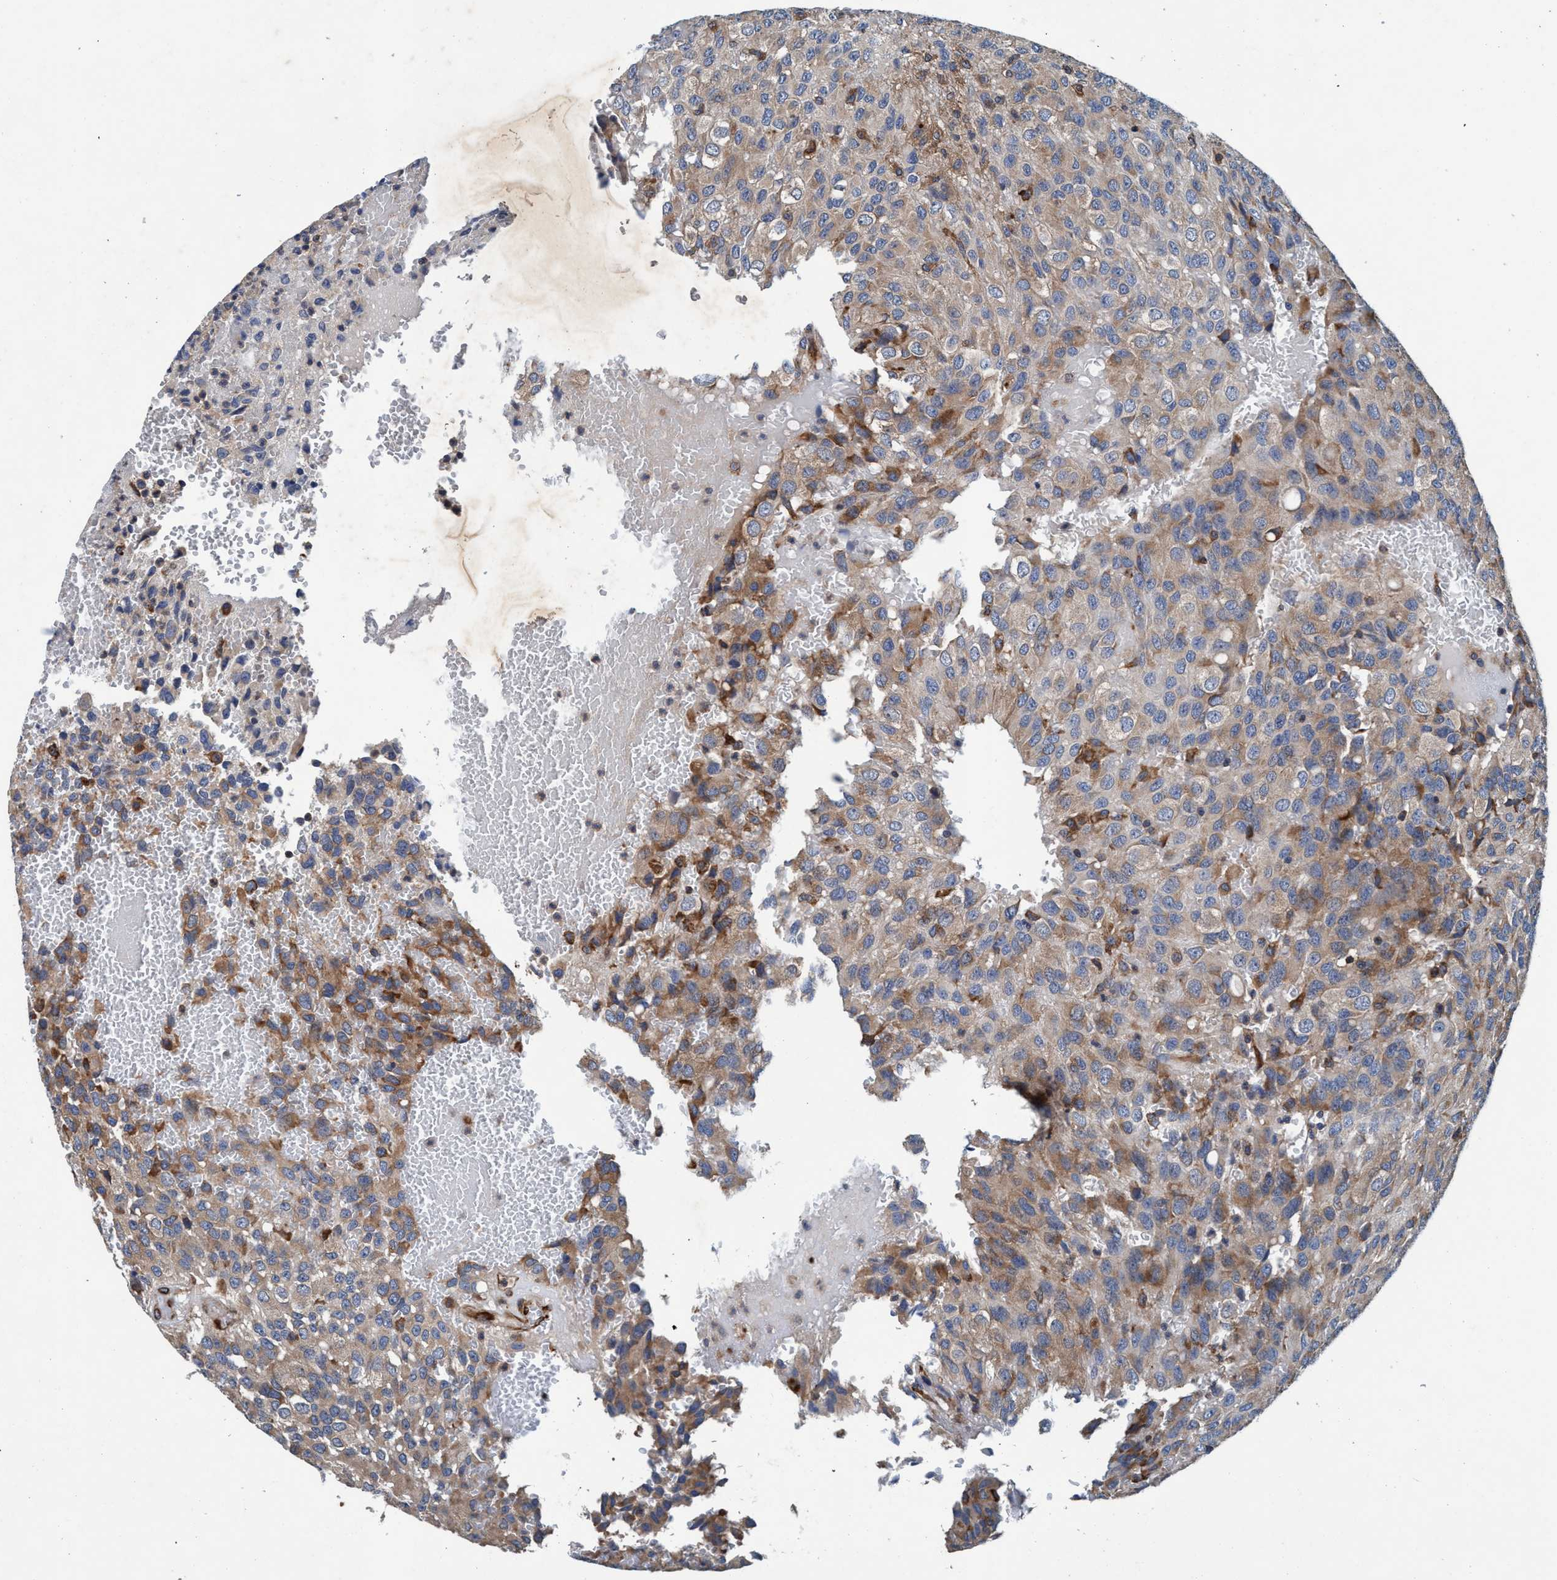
{"staining": {"intensity": "weak", "quantity": ">75%", "location": "cytoplasmic/membranous"}, "tissue": "glioma", "cell_type": "Tumor cells", "image_type": "cancer", "snomed": [{"axis": "morphology", "description": "Glioma, malignant, High grade"}, {"axis": "topography", "description": "Brain"}], "caption": "Brown immunohistochemical staining in human malignant high-grade glioma displays weak cytoplasmic/membranous positivity in approximately >75% of tumor cells. The protein is stained brown, and the nuclei are stained in blue (DAB (3,3'-diaminobenzidine) IHC with brightfield microscopy, high magnification).", "gene": "ENDOG", "patient": {"sex": "male", "age": 32}}